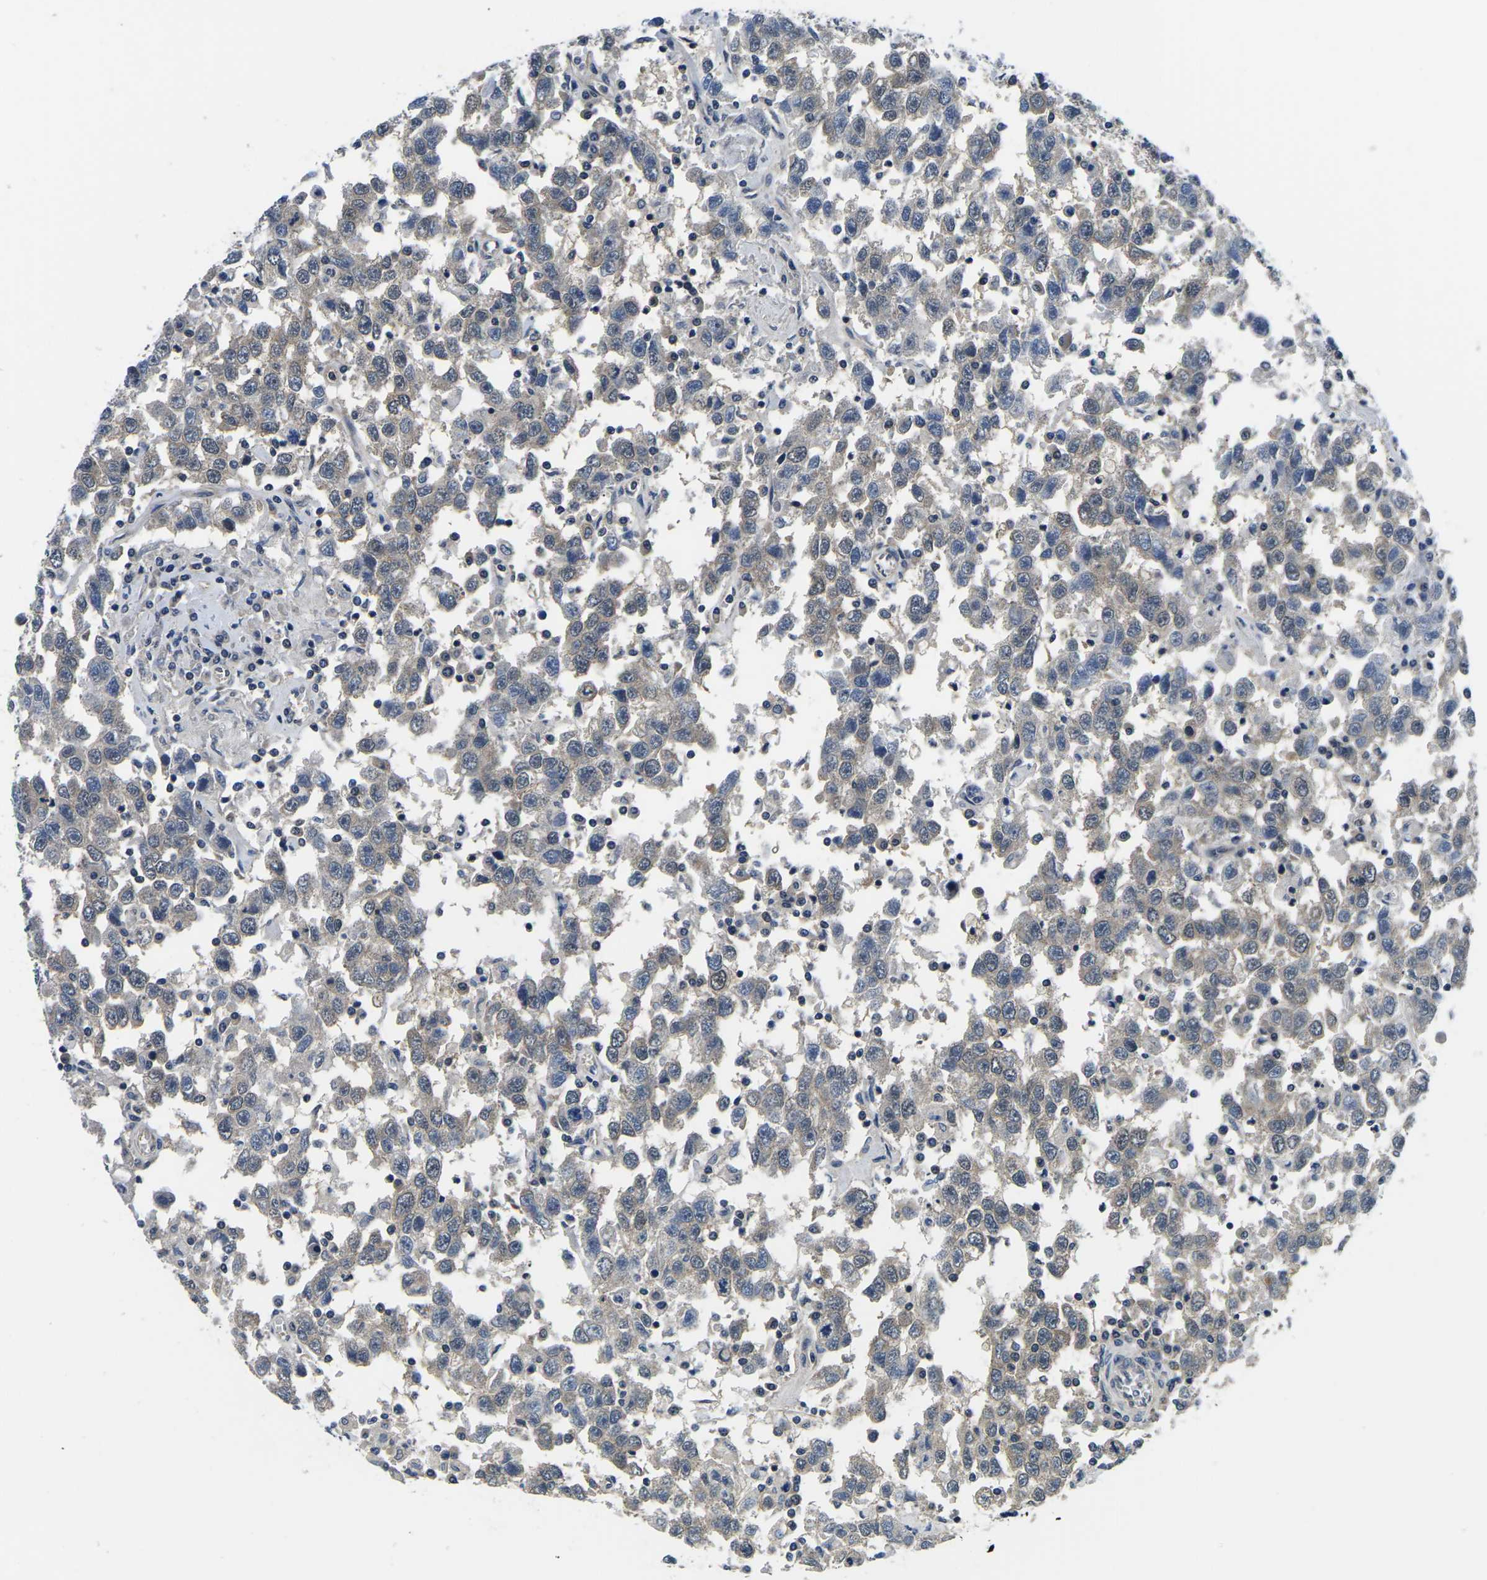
{"staining": {"intensity": "weak", "quantity": ">75%", "location": "cytoplasmic/membranous"}, "tissue": "testis cancer", "cell_type": "Tumor cells", "image_type": "cancer", "snomed": [{"axis": "morphology", "description": "Seminoma, NOS"}, {"axis": "topography", "description": "Testis"}], "caption": "A low amount of weak cytoplasmic/membranous expression is identified in about >75% of tumor cells in testis cancer tissue. (DAB = brown stain, brightfield microscopy at high magnification).", "gene": "GSK3B", "patient": {"sex": "male", "age": 41}}